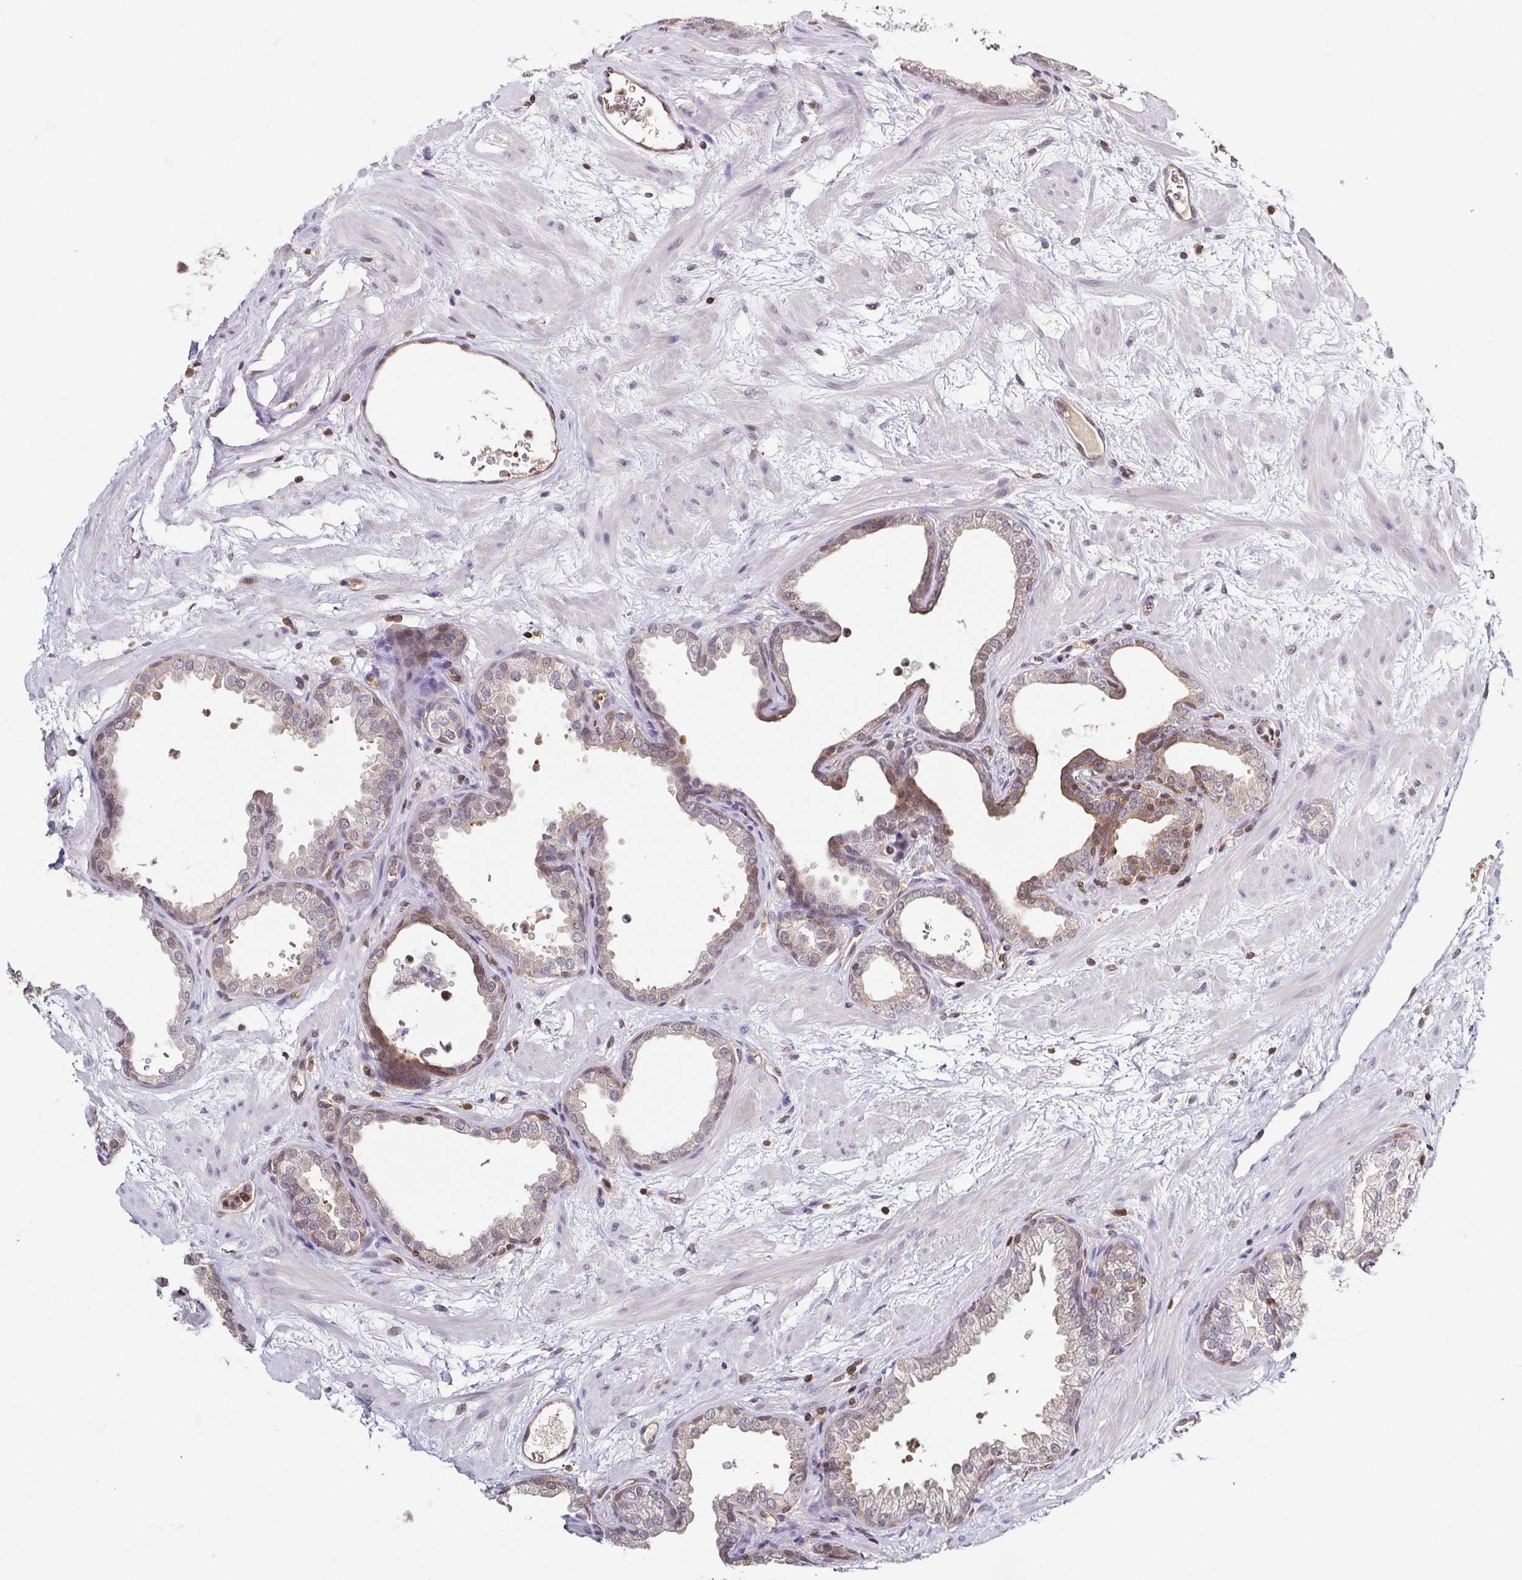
{"staining": {"intensity": "moderate", "quantity": "25%-75%", "location": "cytoplasmic/membranous,nuclear"}, "tissue": "prostate", "cell_type": "Glandular cells", "image_type": "normal", "snomed": [{"axis": "morphology", "description": "Normal tissue, NOS"}, {"axis": "topography", "description": "Prostate"}], "caption": "A brown stain labels moderate cytoplasmic/membranous,nuclear positivity of a protein in glandular cells of normal human prostate. The protein is stained brown, and the nuclei are stained in blue (DAB (3,3'-diaminobenzidine) IHC with brightfield microscopy, high magnification).", "gene": "PSMB9", "patient": {"sex": "male", "age": 37}}